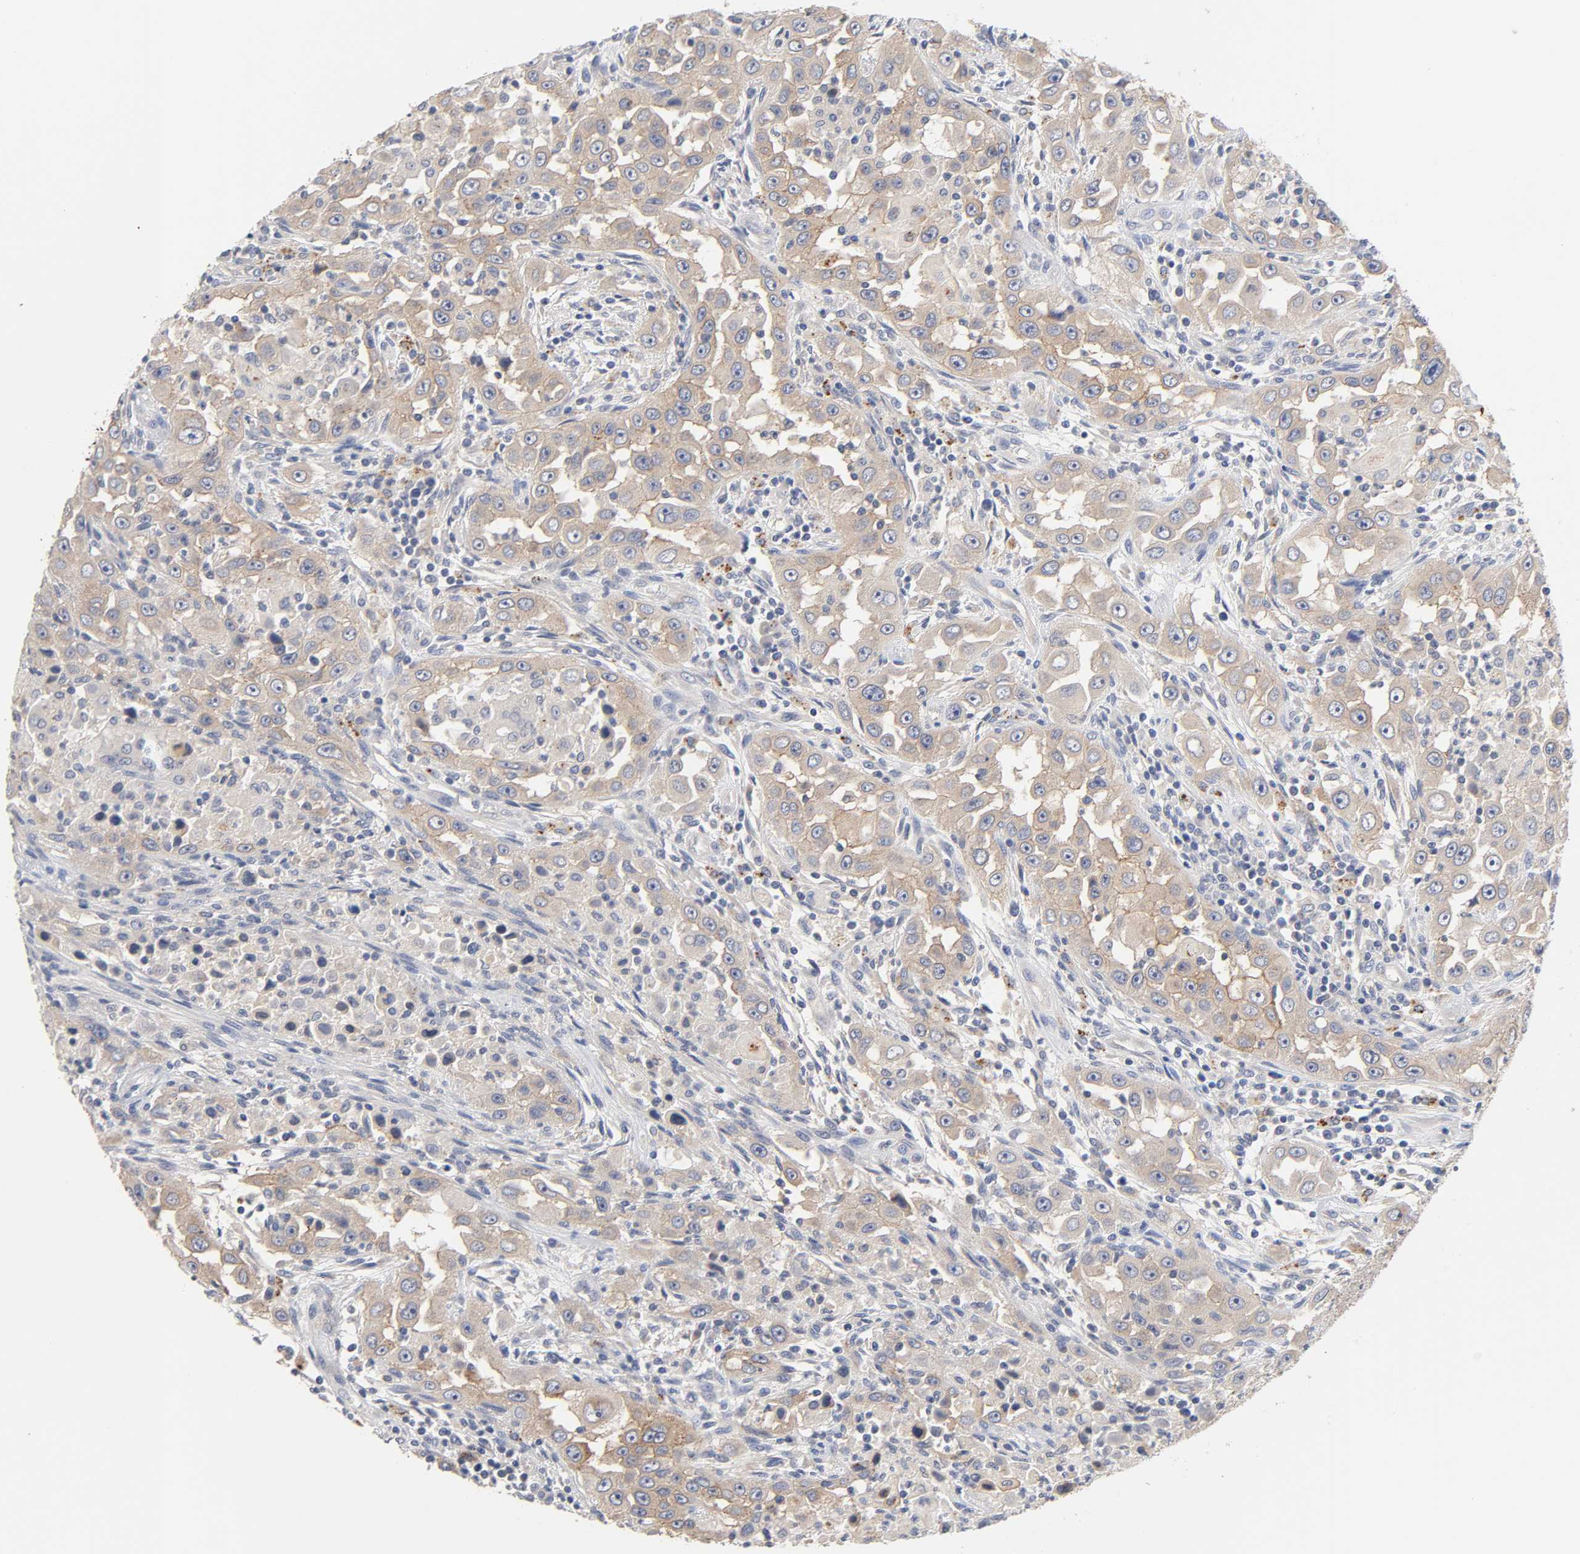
{"staining": {"intensity": "moderate", "quantity": ">75%", "location": "cytoplasmic/membranous"}, "tissue": "head and neck cancer", "cell_type": "Tumor cells", "image_type": "cancer", "snomed": [{"axis": "morphology", "description": "Carcinoma, NOS"}, {"axis": "topography", "description": "Head-Neck"}], "caption": "A brown stain labels moderate cytoplasmic/membranous positivity of a protein in head and neck cancer (carcinoma) tumor cells. (DAB = brown stain, brightfield microscopy at high magnification).", "gene": "C17orf75", "patient": {"sex": "male", "age": 87}}